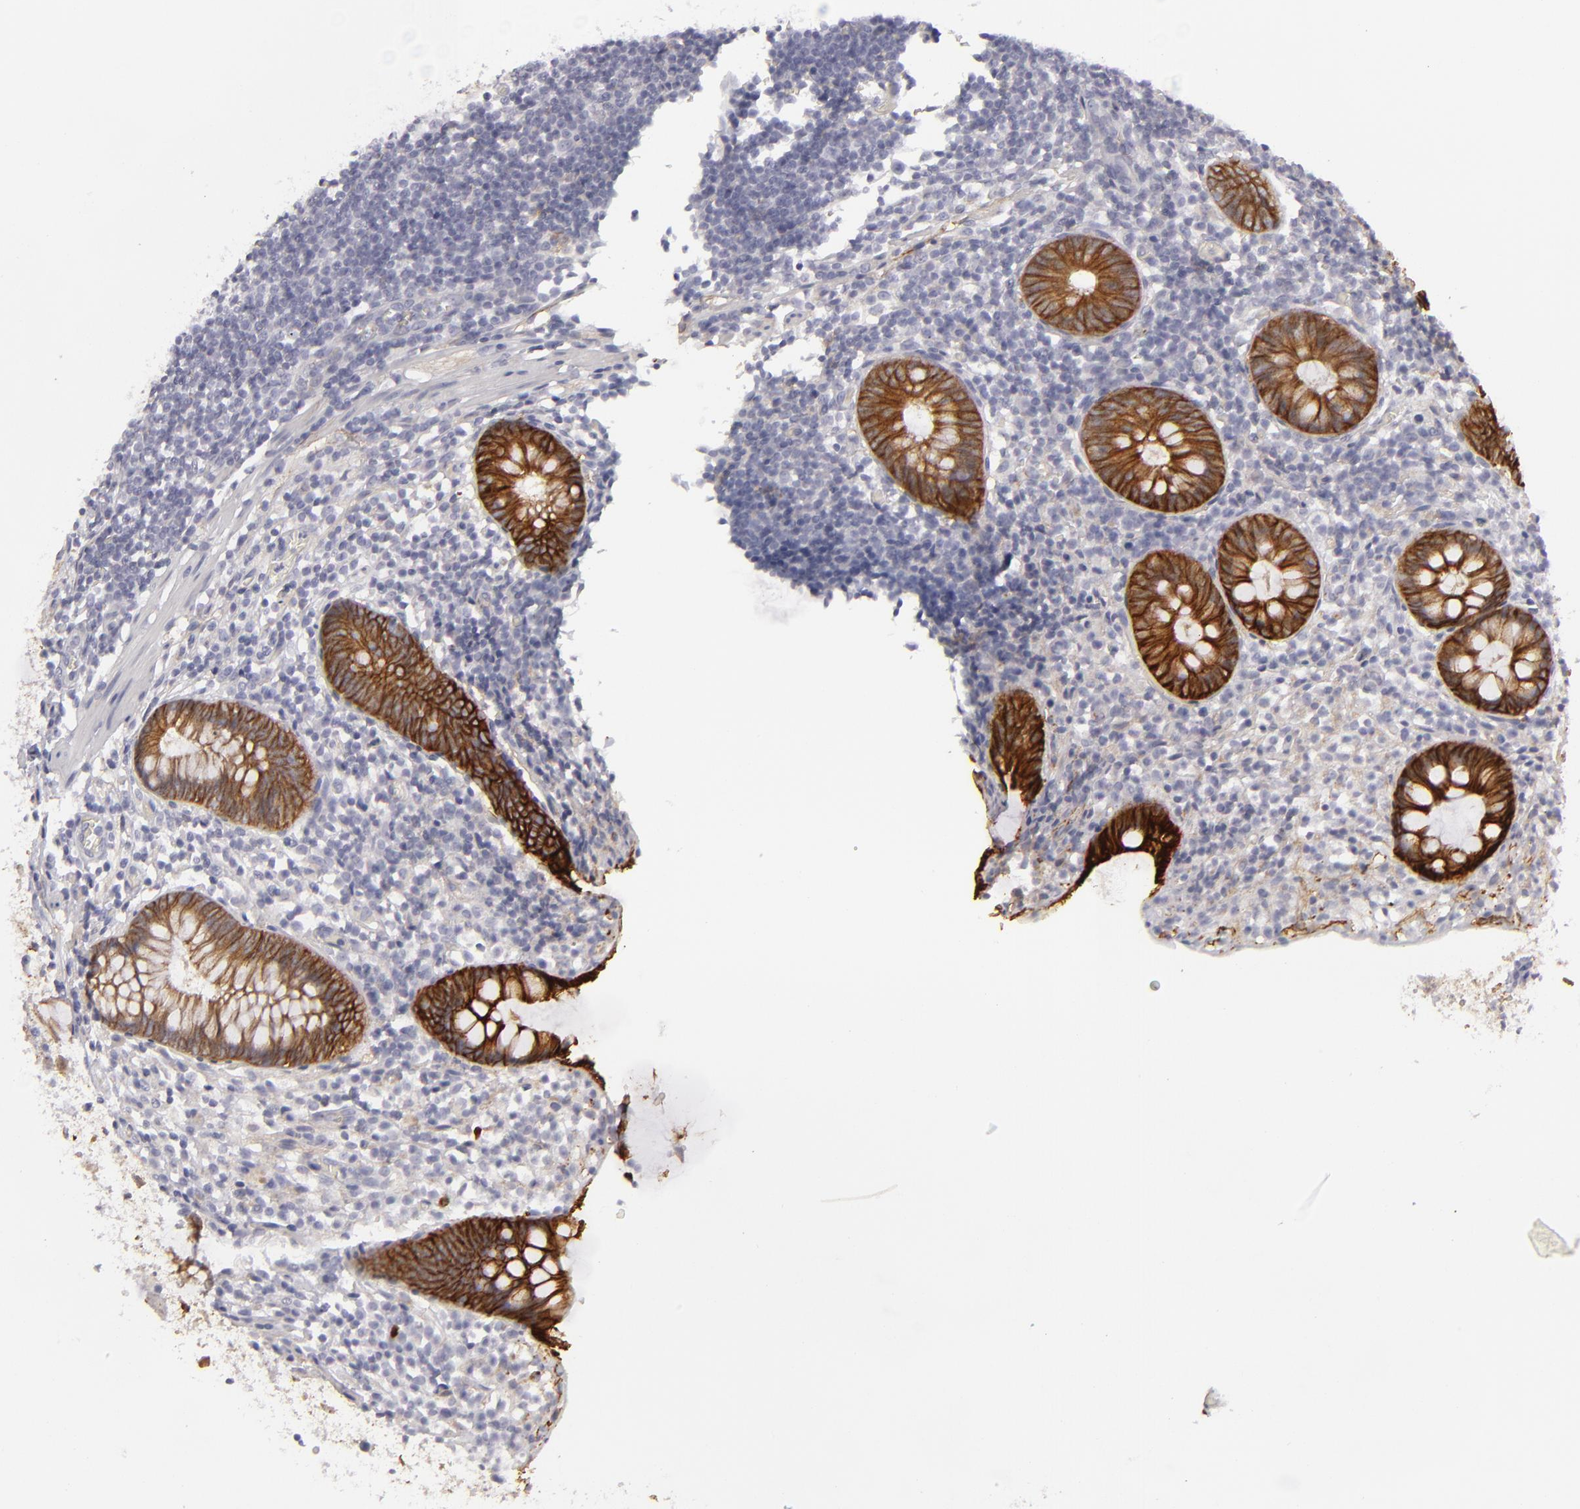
{"staining": {"intensity": "strong", "quantity": ">75%", "location": "cytoplasmic/membranous"}, "tissue": "appendix", "cell_type": "Glandular cells", "image_type": "normal", "snomed": [{"axis": "morphology", "description": "Normal tissue, NOS"}, {"axis": "topography", "description": "Appendix"}], "caption": "Protein staining reveals strong cytoplasmic/membranous staining in about >75% of glandular cells in benign appendix.", "gene": "JUP", "patient": {"sex": "male", "age": 38}}